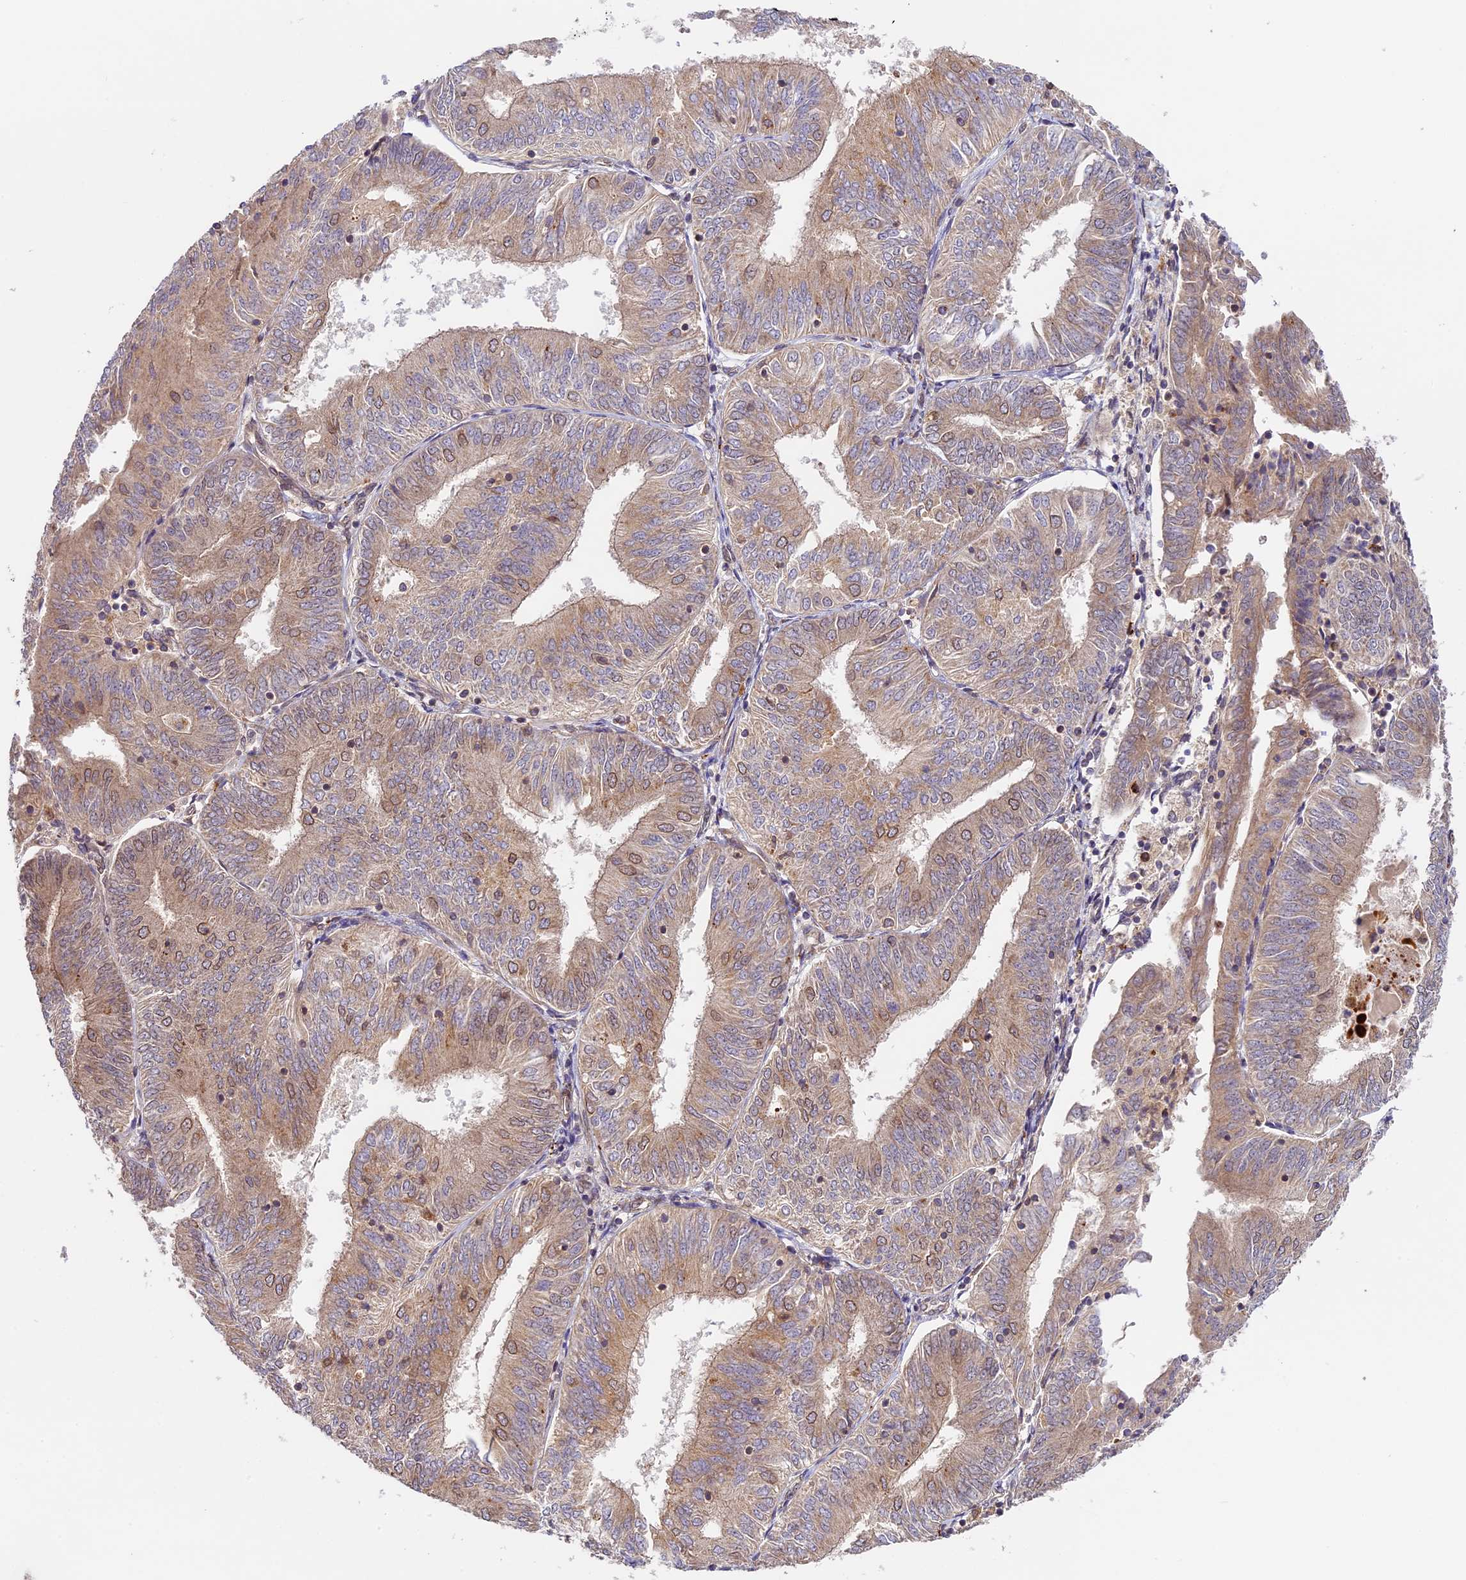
{"staining": {"intensity": "weak", "quantity": "25%-75%", "location": "cytoplasmic/membranous,nuclear"}, "tissue": "endometrial cancer", "cell_type": "Tumor cells", "image_type": "cancer", "snomed": [{"axis": "morphology", "description": "Adenocarcinoma, NOS"}, {"axis": "topography", "description": "Endometrium"}], "caption": "Human endometrial cancer stained with a brown dye displays weak cytoplasmic/membranous and nuclear positive expression in about 25%-75% of tumor cells.", "gene": "DGKH", "patient": {"sex": "female", "age": 58}}